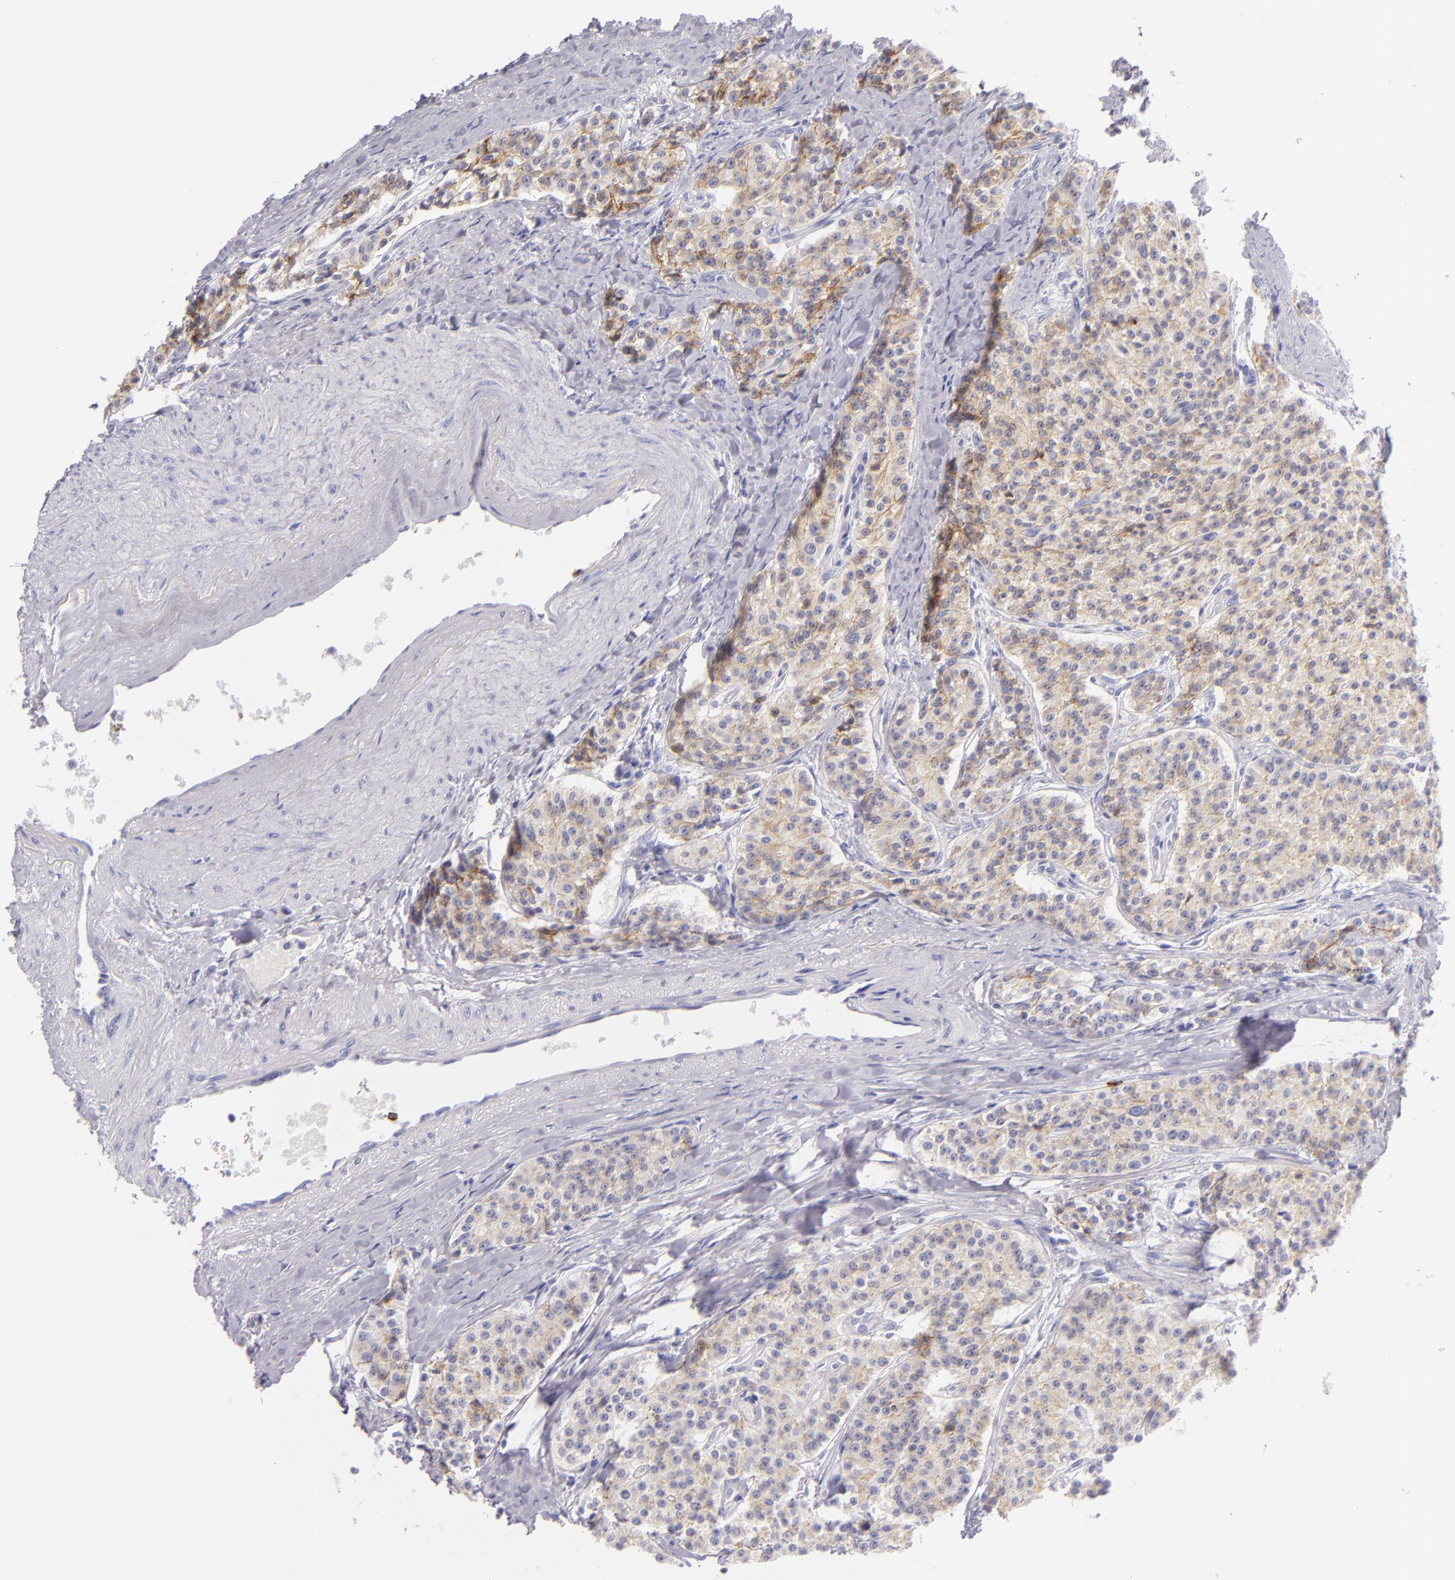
{"staining": {"intensity": "moderate", "quantity": ">75%", "location": "cytoplasmic/membranous"}, "tissue": "carcinoid", "cell_type": "Tumor cells", "image_type": "cancer", "snomed": [{"axis": "morphology", "description": "Carcinoid, malignant, NOS"}, {"axis": "topography", "description": "Stomach"}], "caption": "DAB (3,3'-diaminobenzidine) immunohistochemical staining of human carcinoid (malignant) exhibits moderate cytoplasmic/membranous protein positivity in about >75% of tumor cells. The staining was performed using DAB (3,3'-diaminobenzidine) to visualize the protein expression in brown, while the nuclei were stained in blue with hematoxylin (Magnification: 20x).", "gene": "CDH3", "patient": {"sex": "female", "age": 76}}